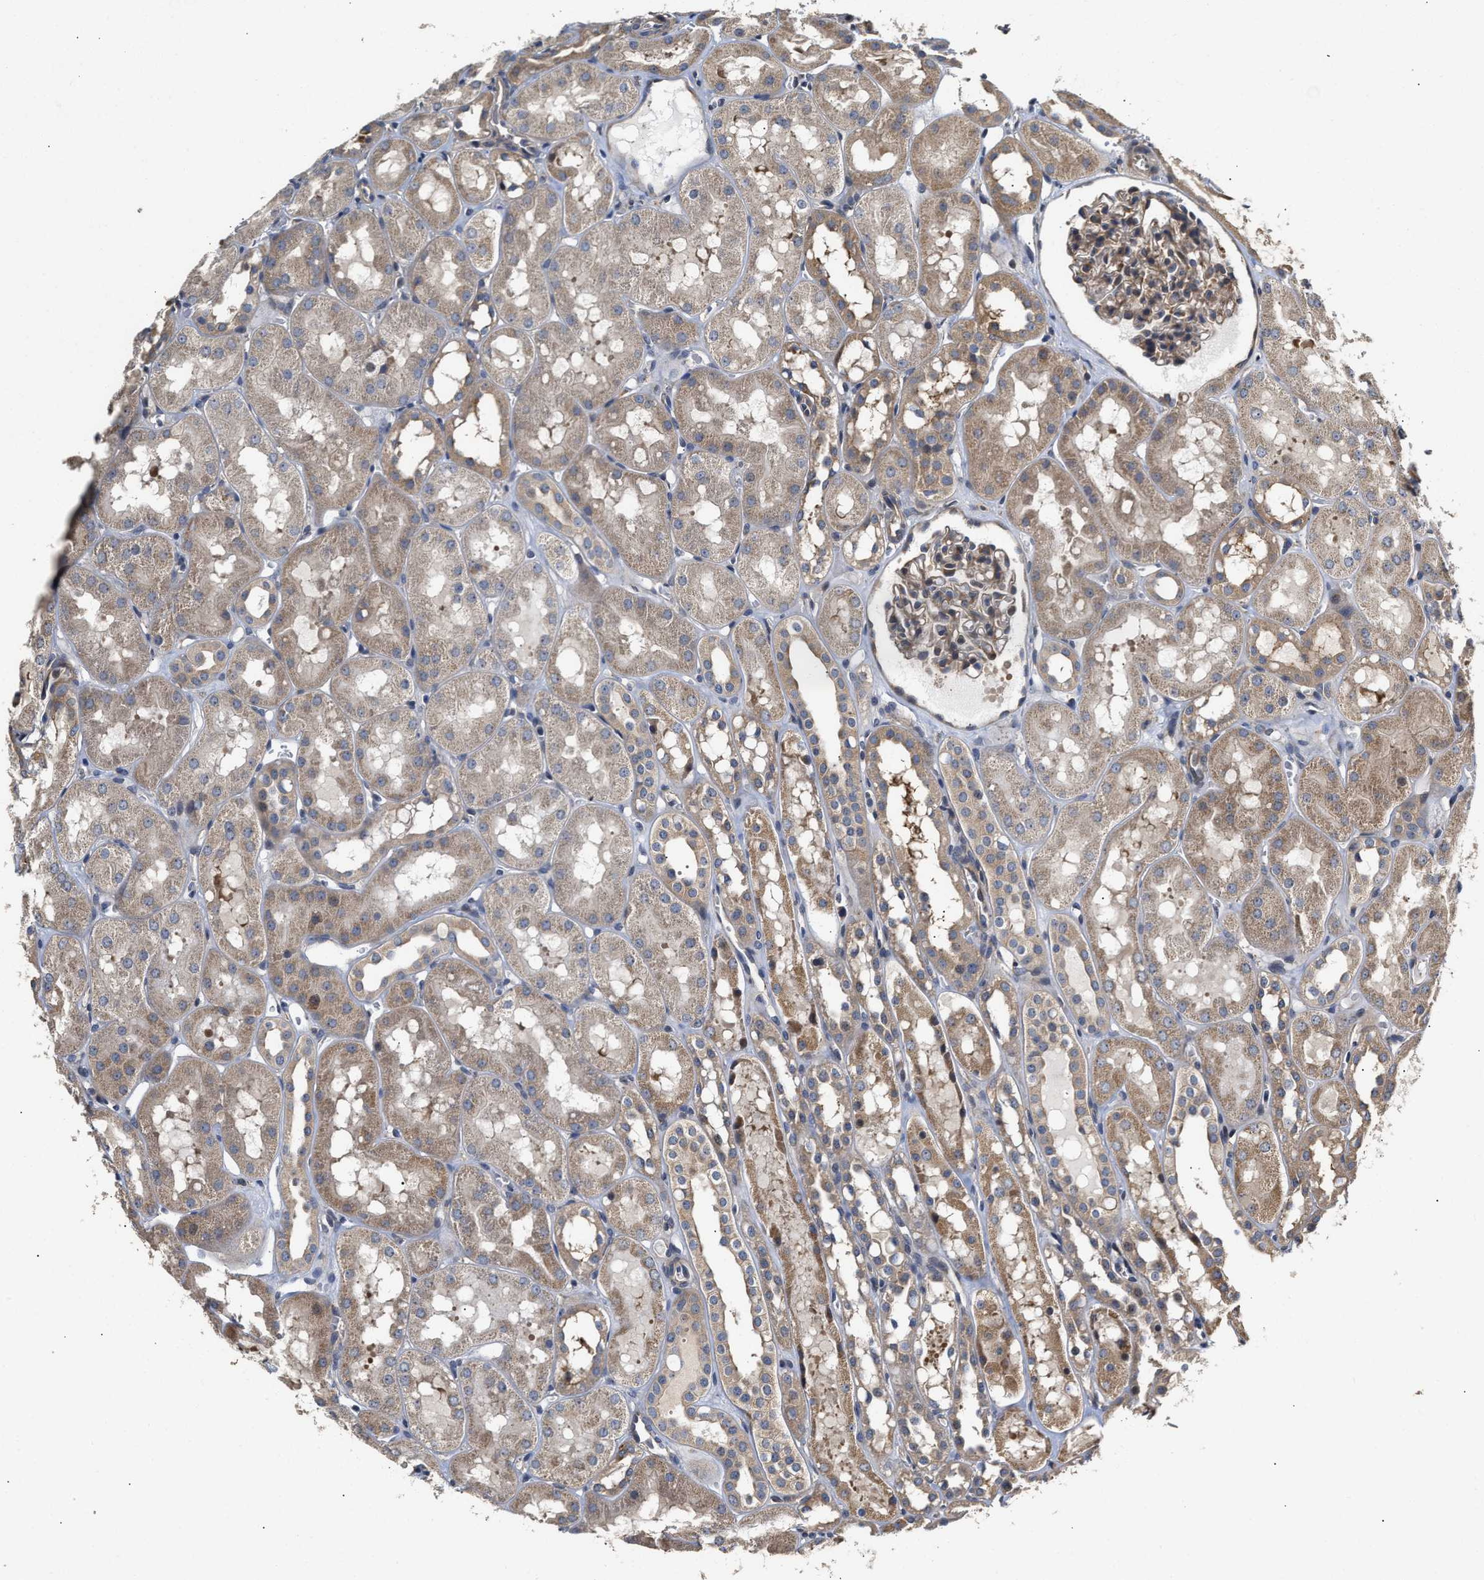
{"staining": {"intensity": "weak", "quantity": "25%-75%", "location": "cytoplasmic/membranous"}, "tissue": "kidney", "cell_type": "Cells in glomeruli", "image_type": "normal", "snomed": [{"axis": "morphology", "description": "Normal tissue, NOS"}, {"axis": "topography", "description": "Kidney"}, {"axis": "topography", "description": "Urinary bladder"}], "caption": "Protein expression analysis of benign kidney shows weak cytoplasmic/membranous staining in approximately 25%-75% of cells in glomeruli.", "gene": "CLIP2", "patient": {"sex": "male", "age": 16}}